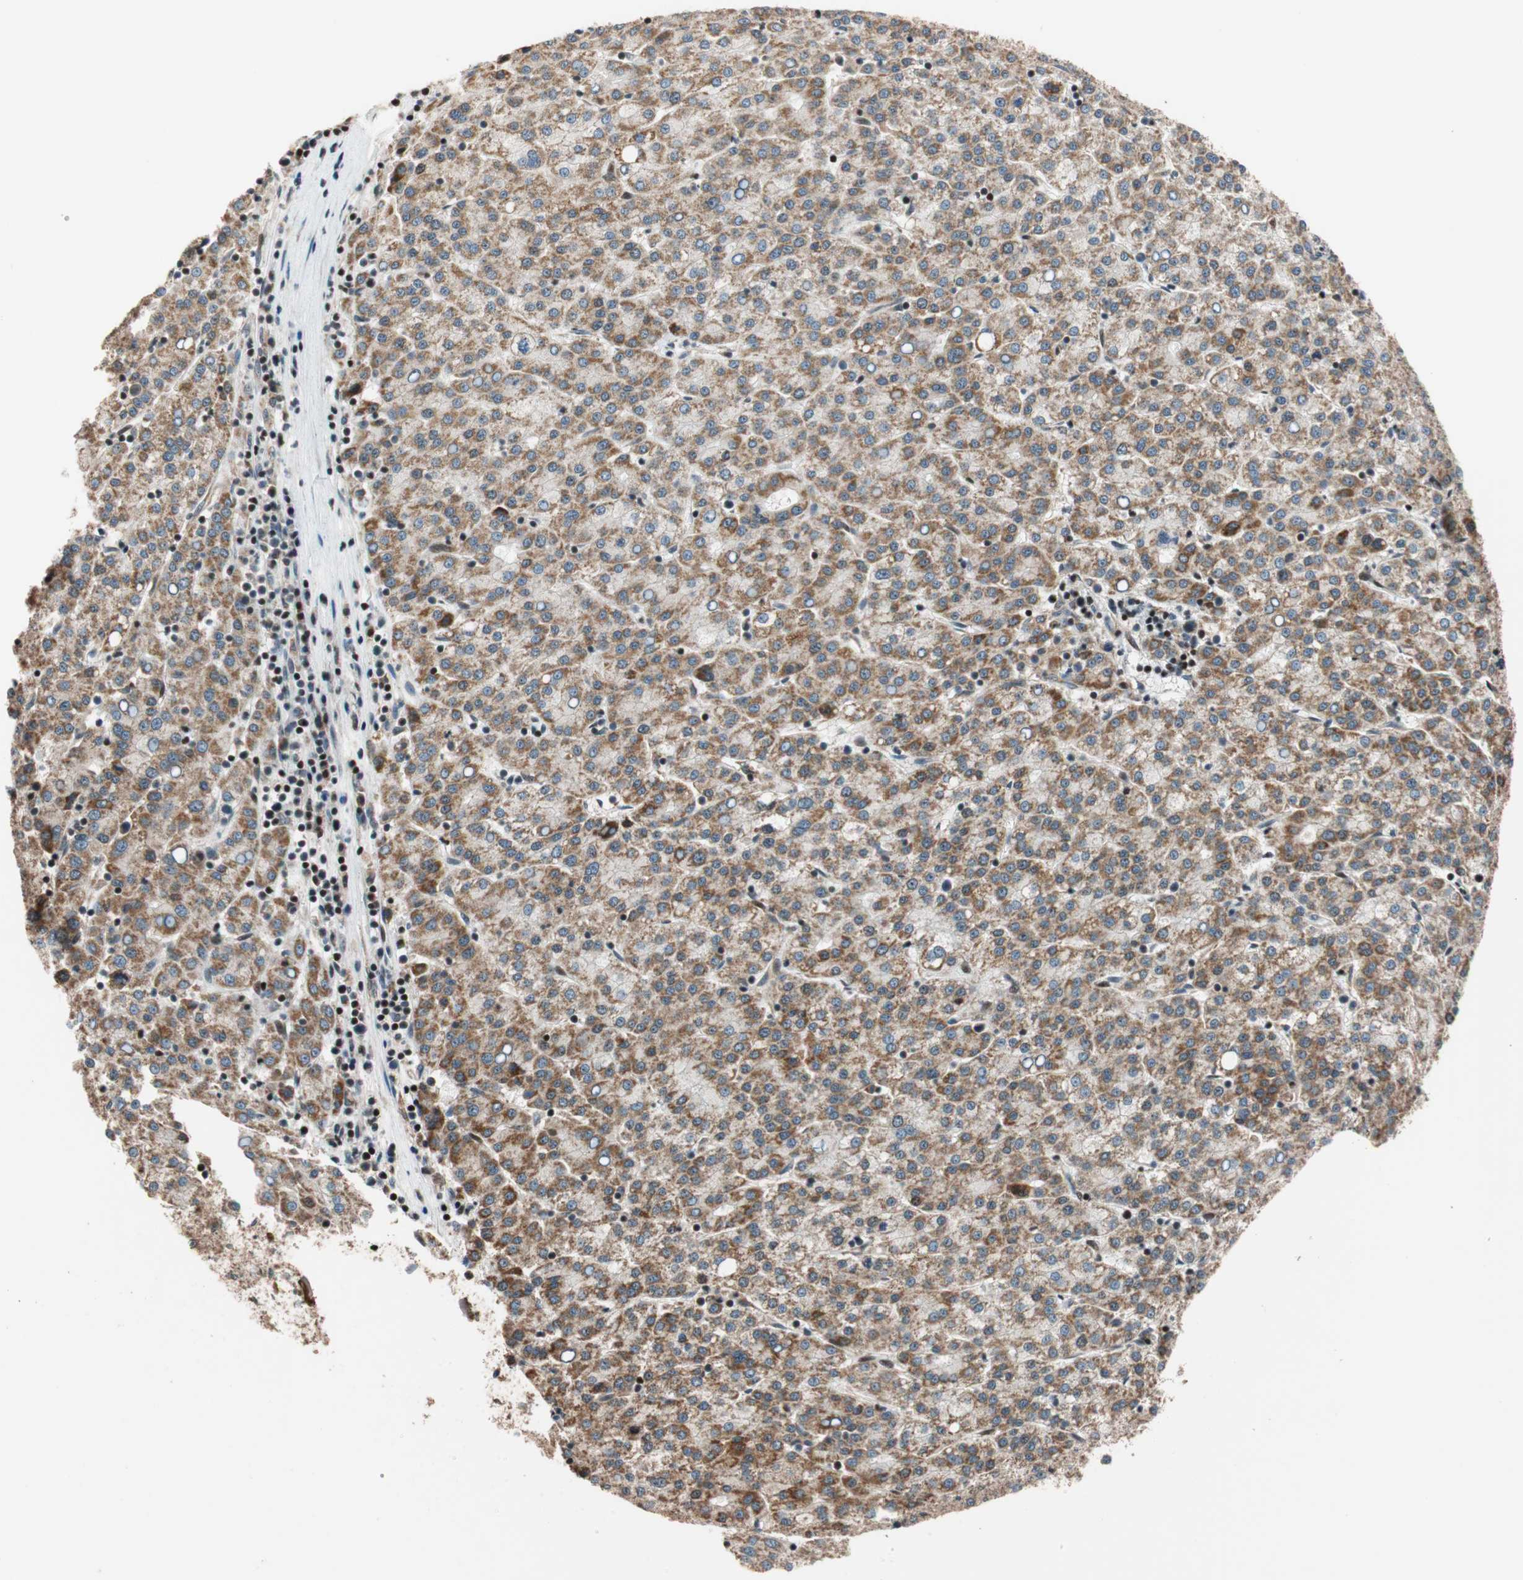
{"staining": {"intensity": "moderate", "quantity": ">75%", "location": "cytoplasmic/membranous"}, "tissue": "liver cancer", "cell_type": "Tumor cells", "image_type": "cancer", "snomed": [{"axis": "morphology", "description": "Carcinoma, Hepatocellular, NOS"}, {"axis": "topography", "description": "Liver"}], "caption": "Liver hepatocellular carcinoma was stained to show a protein in brown. There is medium levels of moderate cytoplasmic/membranous expression in approximately >75% of tumor cells.", "gene": "HECW1", "patient": {"sex": "female", "age": 58}}